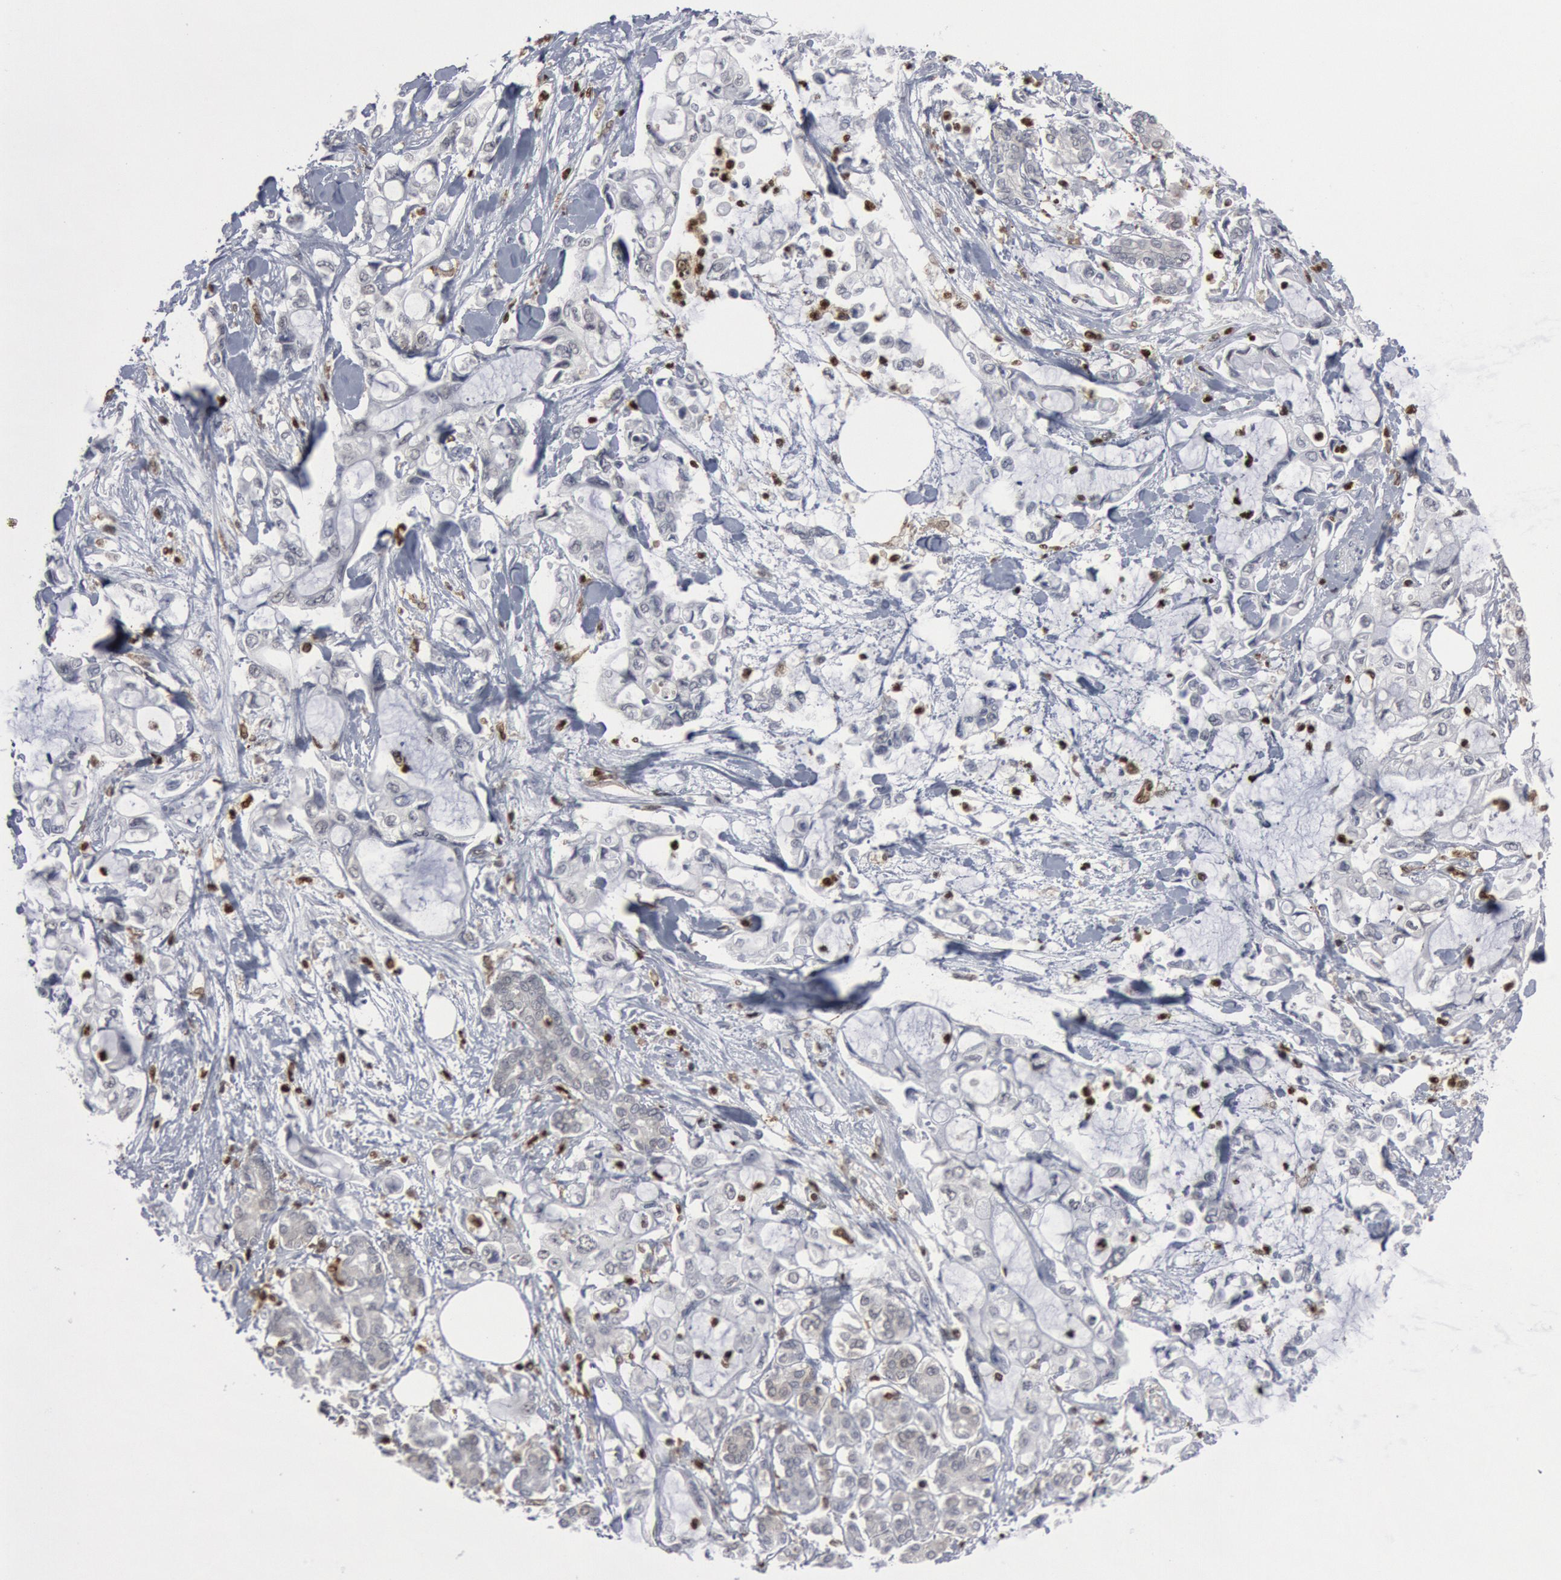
{"staining": {"intensity": "negative", "quantity": "none", "location": "none"}, "tissue": "pancreatic cancer", "cell_type": "Tumor cells", "image_type": "cancer", "snomed": [{"axis": "morphology", "description": "Adenocarcinoma, NOS"}, {"axis": "topography", "description": "Pancreas"}], "caption": "Immunohistochemistry of human adenocarcinoma (pancreatic) reveals no staining in tumor cells. (Stains: DAB (3,3'-diaminobenzidine) IHC with hematoxylin counter stain, Microscopy: brightfield microscopy at high magnification).", "gene": "PTPN6", "patient": {"sex": "female", "age": 70}}